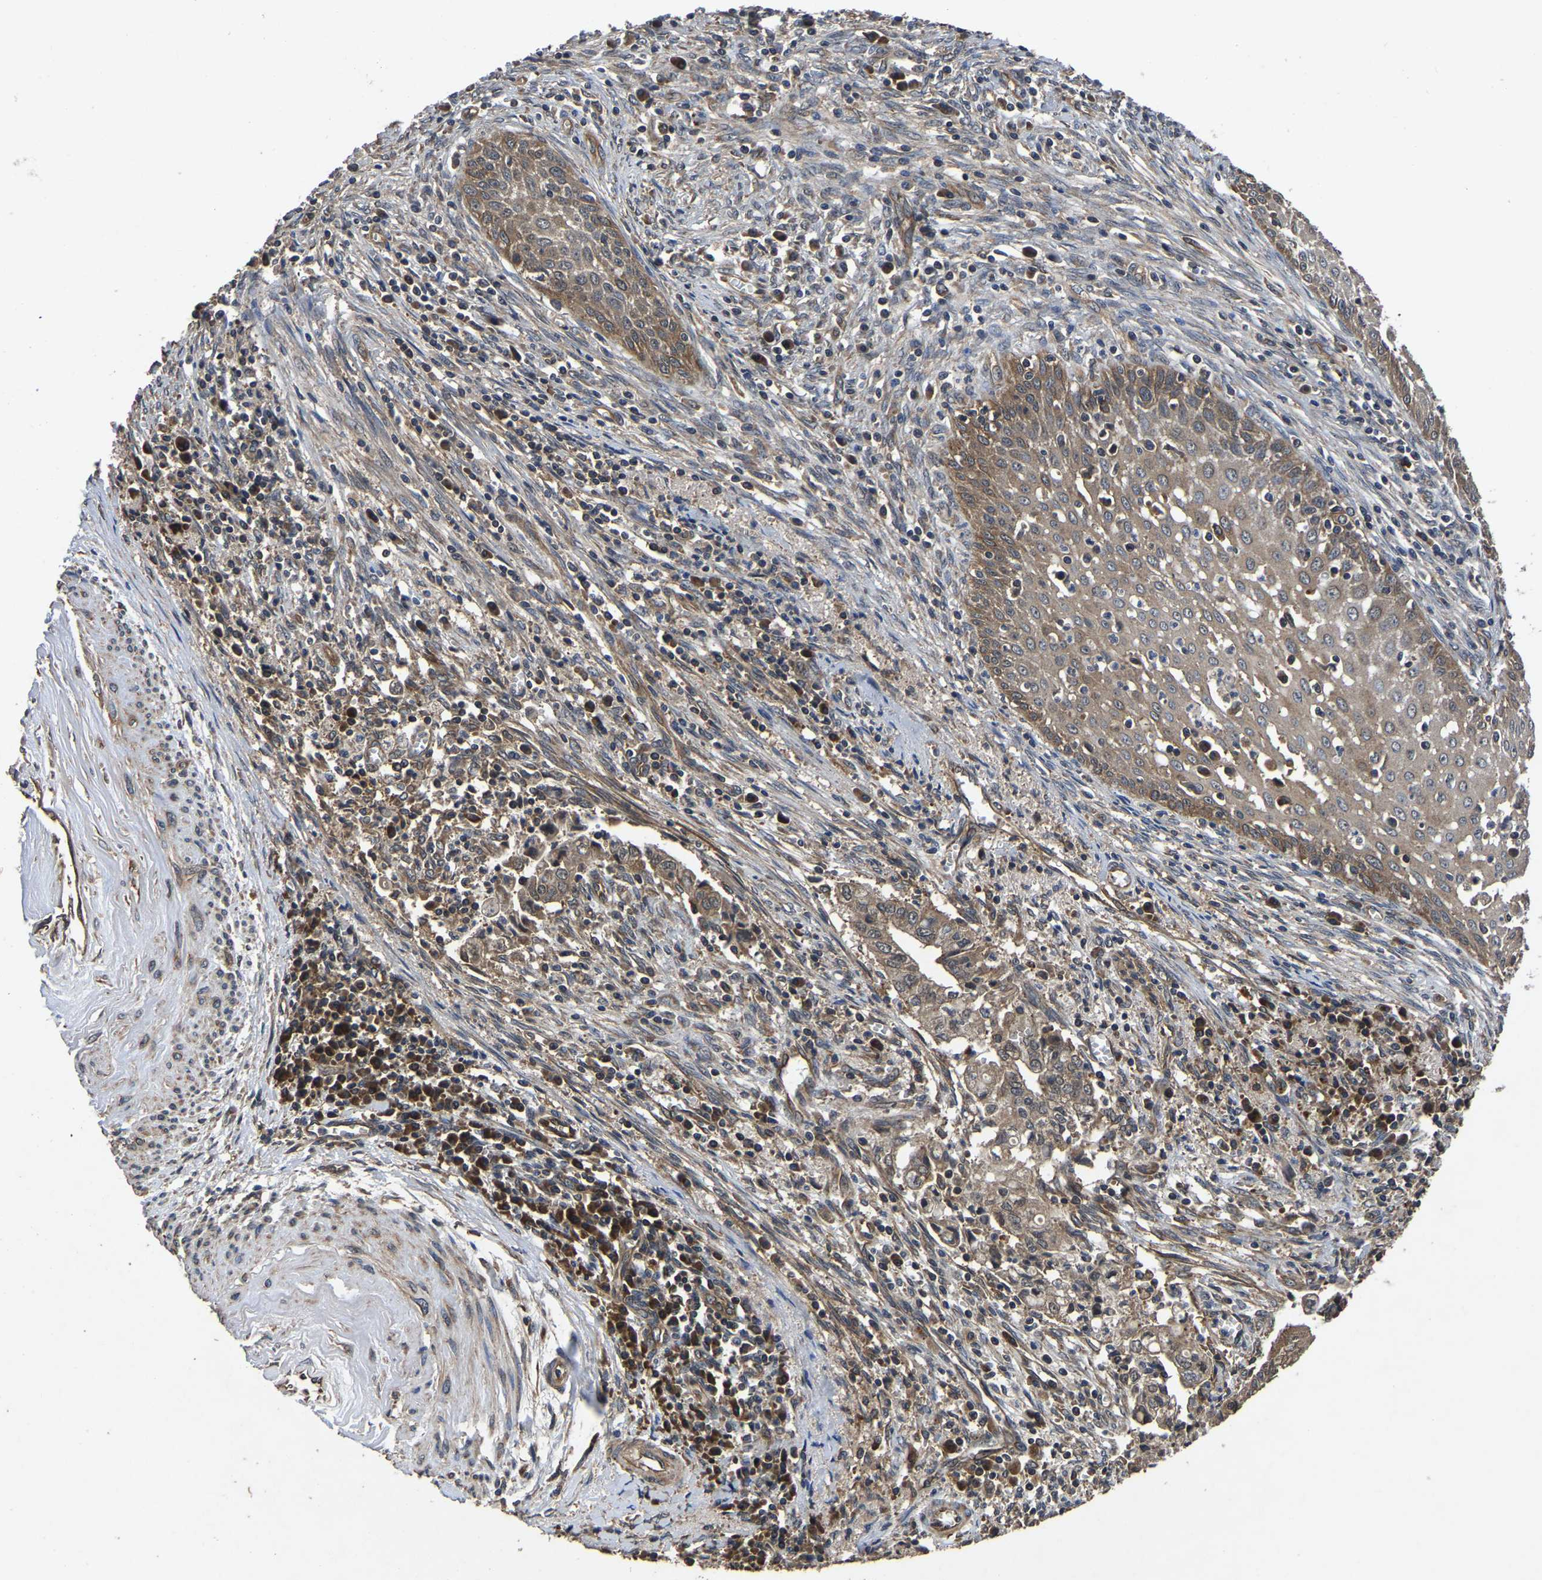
{"staining": {"intensity": "moderate", "quantity": ">75%", "location": "cytoplasmic/membranous"}, "tissue": "cervical cancer", "cell_type": "Tumor cells", "image_type": "cancer", "snomed": [{"axis": "morphology", "description": "Adenocarcinoma, NOS"}, {"axis": "topography", "description": "Cervix"}], "caption": "There is medium levels of moderate cytoplasmic/membranous positivity in tumor cells of cervical adenocarcinoma, as demonstrated by immunohistochemical staining (brown color).", "gene": "CRYZL1", "patient": {"sex": "female", "age": 44}}